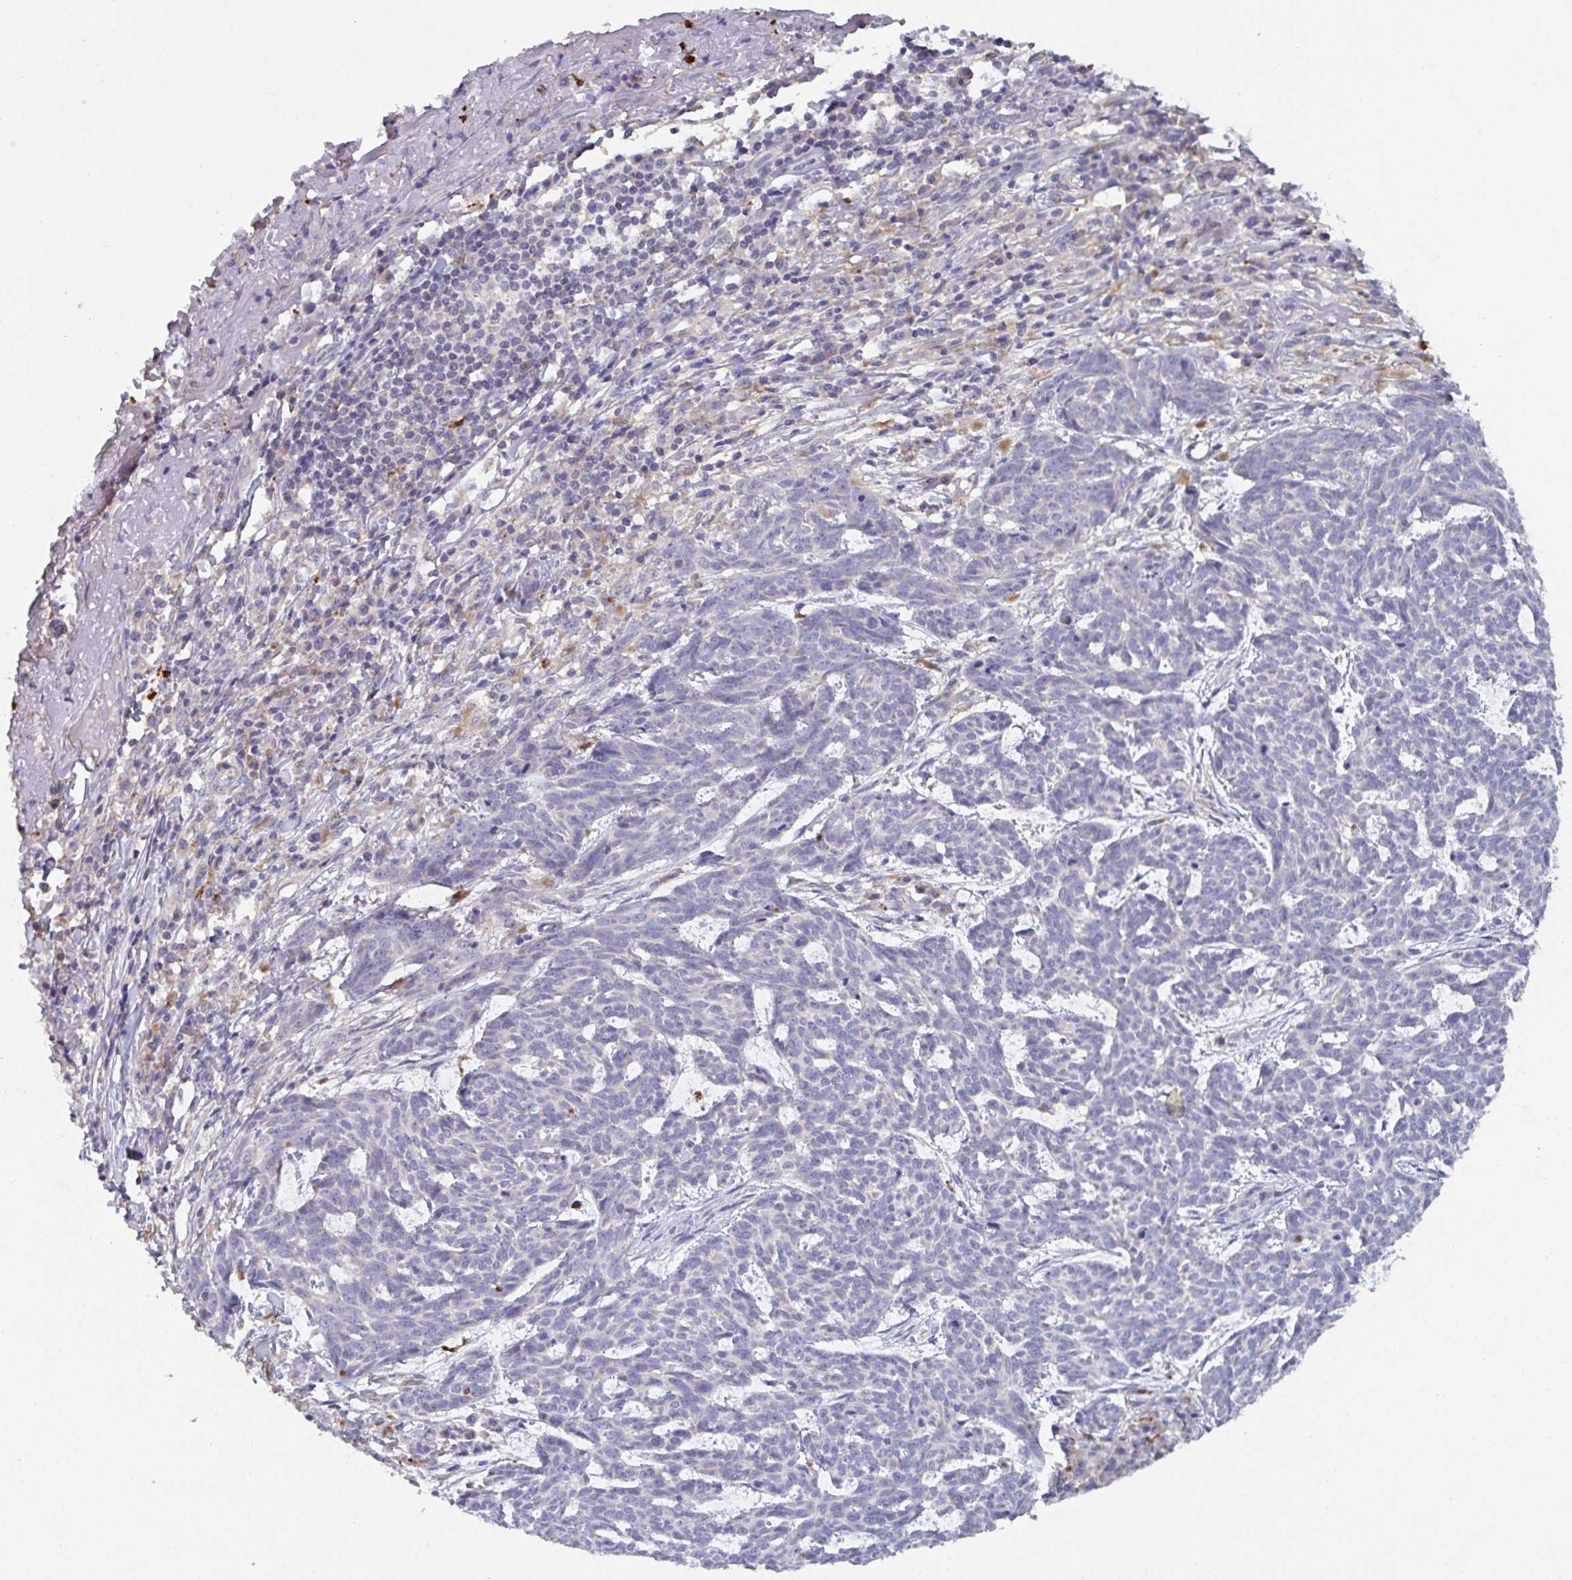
{"staining": {"intensity": "negative", "quantity": "none", "location": "none"}, "tissue": "skin cancer", "cell_type": "Tumor cells", "image_type": "cancer", "snomed": [{"axis": "morphology", "description": "Basal cell carcinoma"}, {"axis": "topography", "description": "Skin"}], "caption": "An immunohistochemistry histopathology image of skin cancer is shown. There is no staining in tumor cells of skin cancer. (DAB (3,3'-diaminobenzidine) immunohistochemistry (IHC), high magnification).", "gene": "GALNT13", "patient": {"sex": "female", "age": 93}}